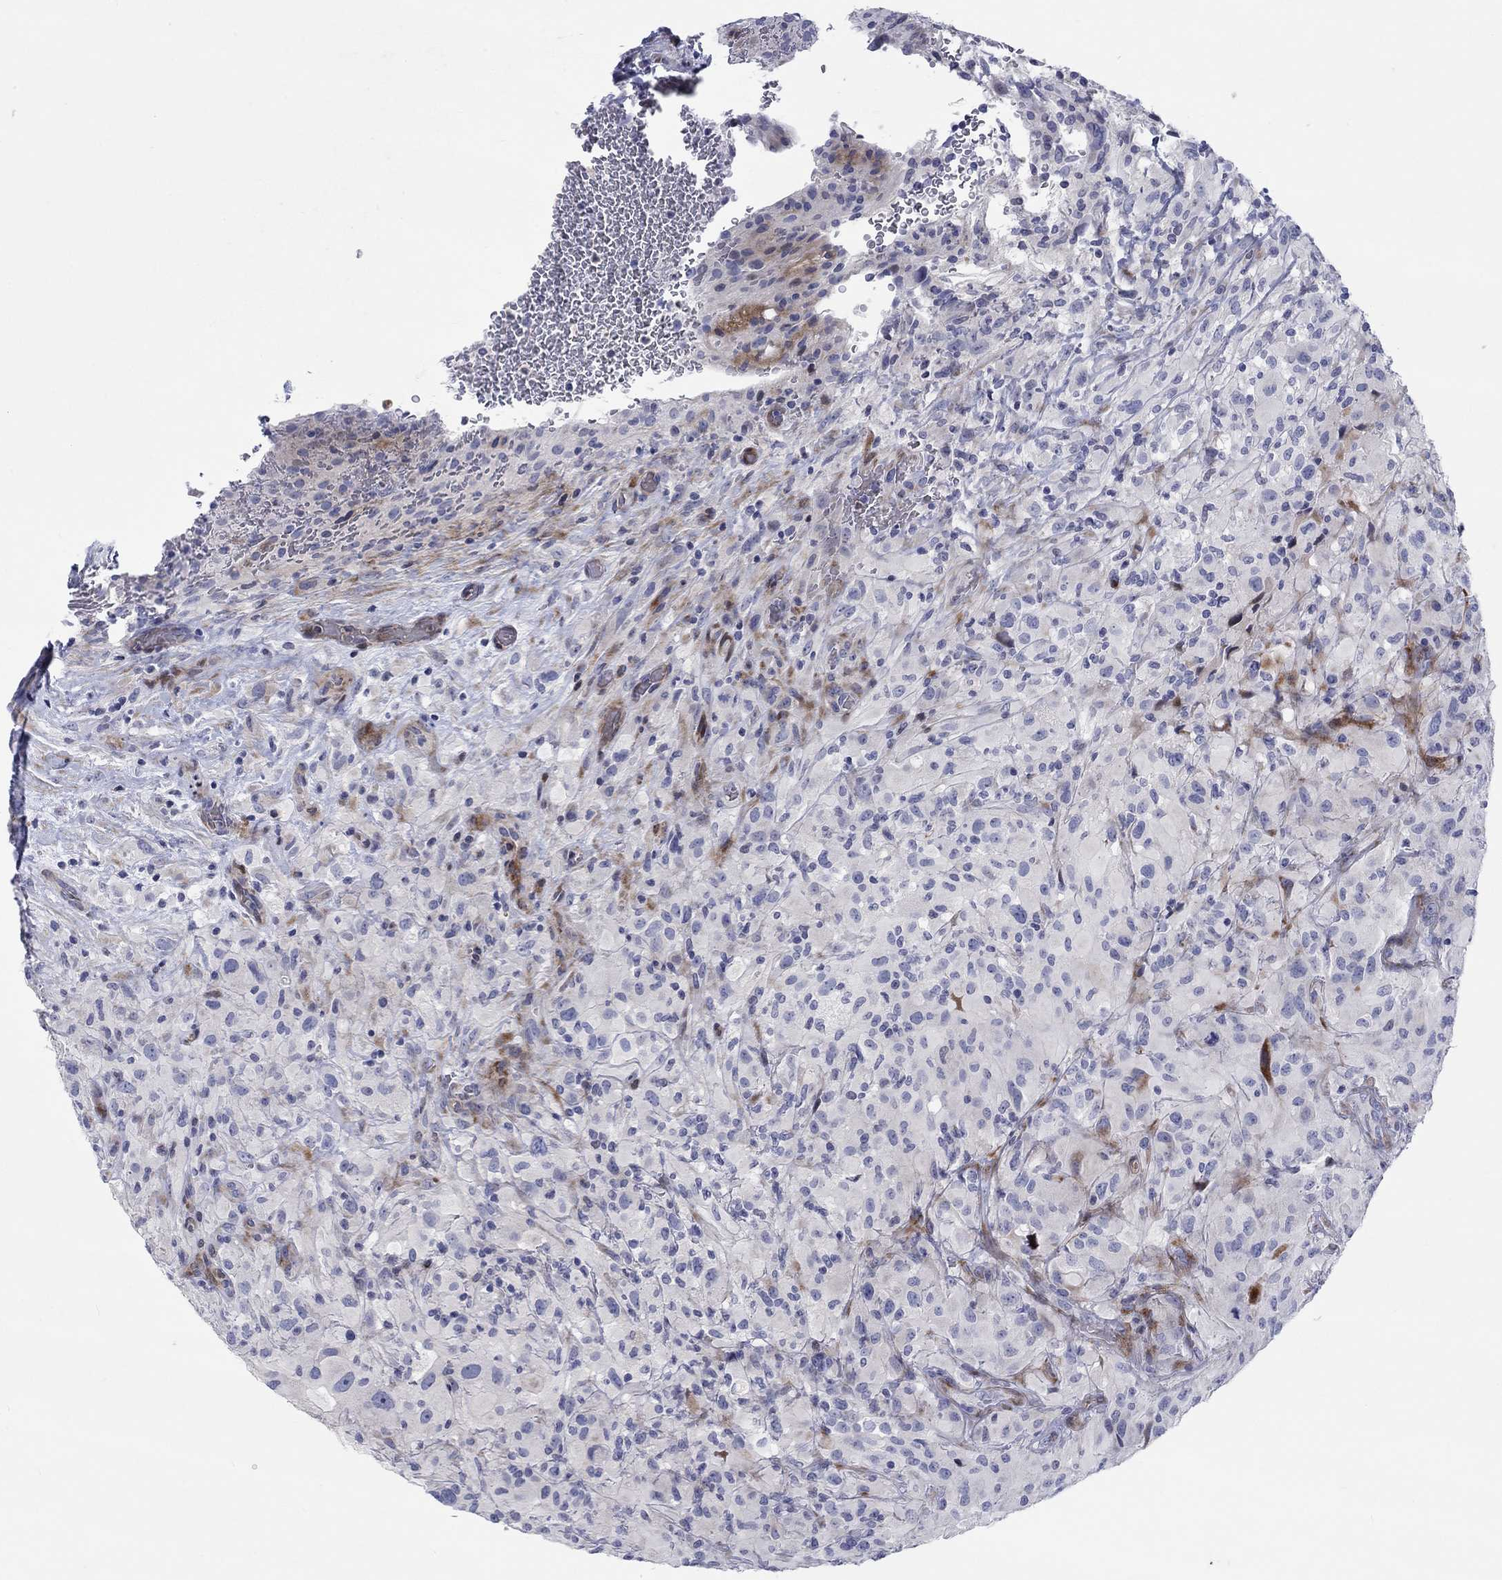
{"staining": {"intensity": "negative", "quantity": "none", "location": "none"}, "tissue": "glioma", "cell_type": "Tumor cells", "image_type": "cancer", "snomed": [{"axis": "morphology", "description": "Glioma, malignant, High grade"}, {"axis": "topography", "description": "Cerebral cortex"}], "caption": "Protein analysis of malignant glioma (high-grade) demonstrates no significant expression in tumor cells. (DAB immunohistochemistry visualized using brightfield microscopy, high magnification).", "gene": "ARHGAP36", "patient": {"sex": "male", "age": 35}}